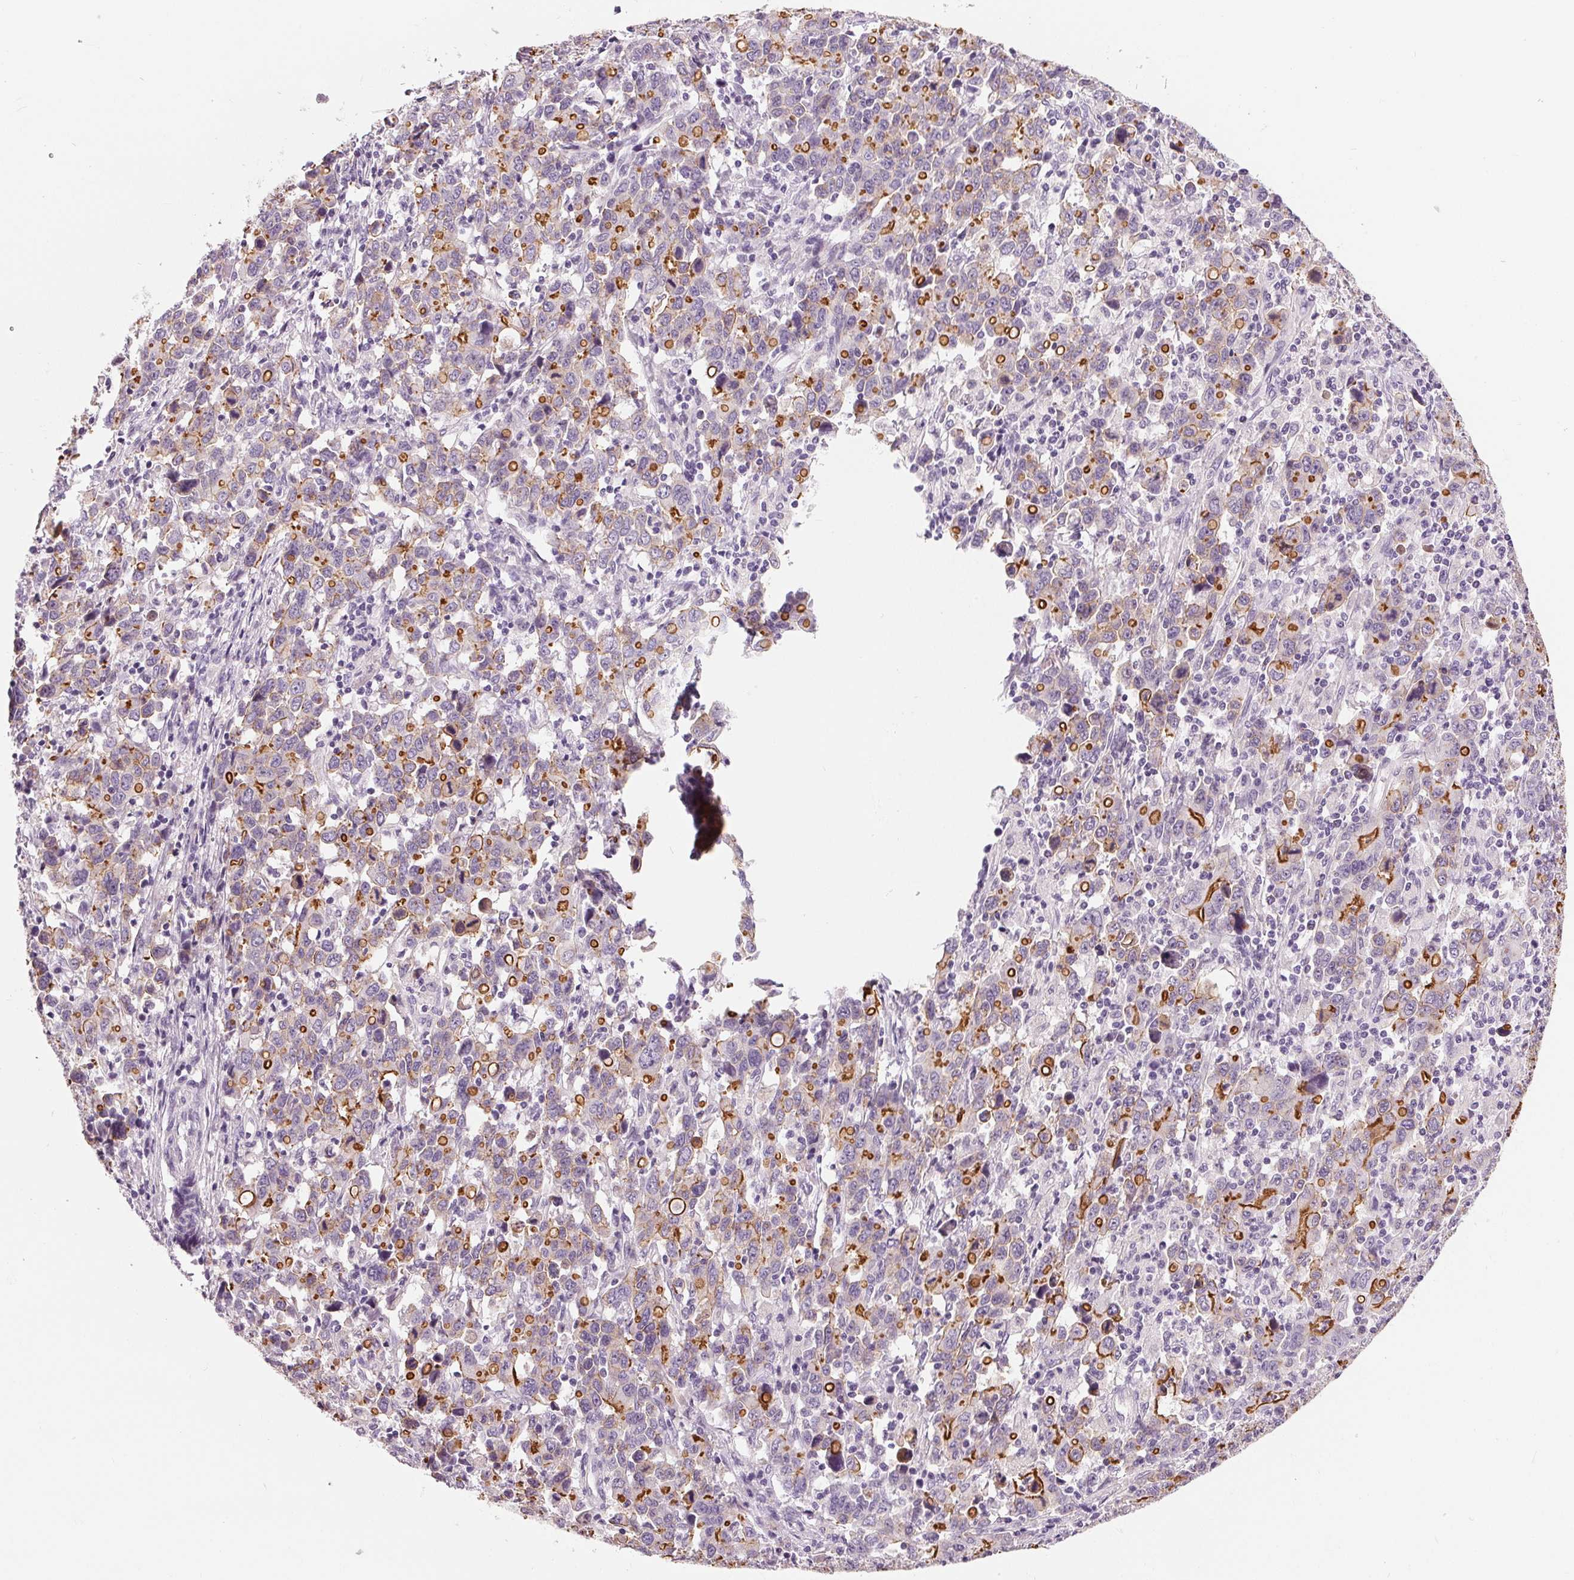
{"staining": {"intensity": "strong", "quantity": "<25%", "location": "cytoplasmic/membranous"}, "tissue": "stomach cancer", "cell_type": "Tumor cells", "image_type": "cancer", "snomed": [{"axis": "morphology", "description": "Adenocarcinoma, NOS"}, {"axis": "topography", "description": "Stomach, upper"}], "caption": "Stomach cancer stained with immunohistochemistry (IHC) demonstrates strong cytoplasmic/membranous expression in about <25% of tumor cells.", "gene": "MISP", "patient": {"sex": "male", "age": 69}}